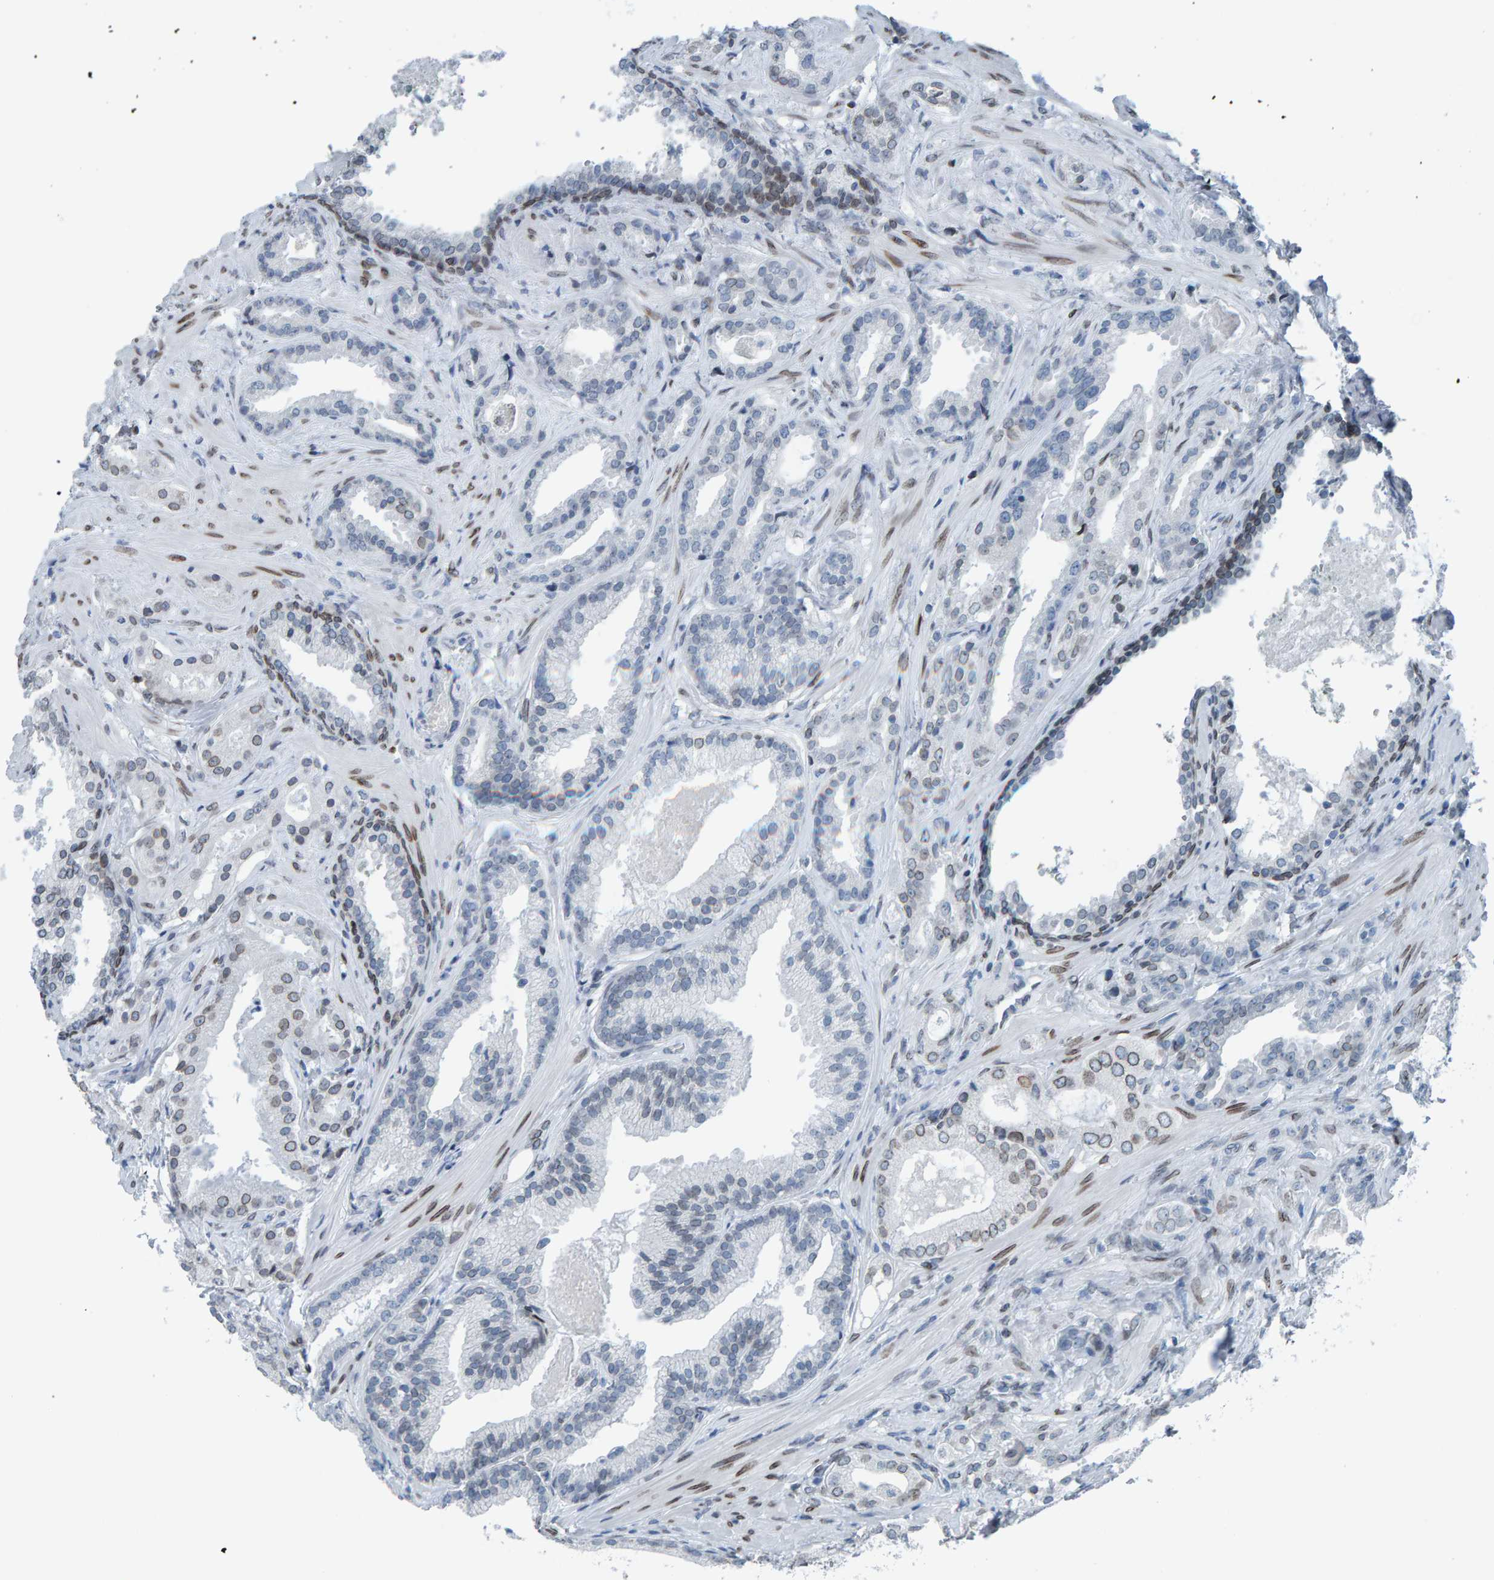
{"staining": {"intensity": "negative", "quantity": "none", "location": "none"}, "tissue": "prostate cancer", "cell_type": "Tumor cells", "image_type": "cancer", "snomed": [{"axis": "morphology", "description": "Adenocarcinoma, Low grade"}, {"axis": "topography", "description": "Prostate"}], "caption": "Immunohistochemistry image of low-grade adenocarcinoma (prostate) stained for a protein (brown), which displays no staining in tumor cells. The staining was performed using DAB (3,3'-diaminobenzidine) to visualize the protein expression in brown, while the nuclei were stained in blue with hematoxylin (Magnification: 20x).", "gene": "LMNB2", "patient": {"sex": "male", "age": 59}}